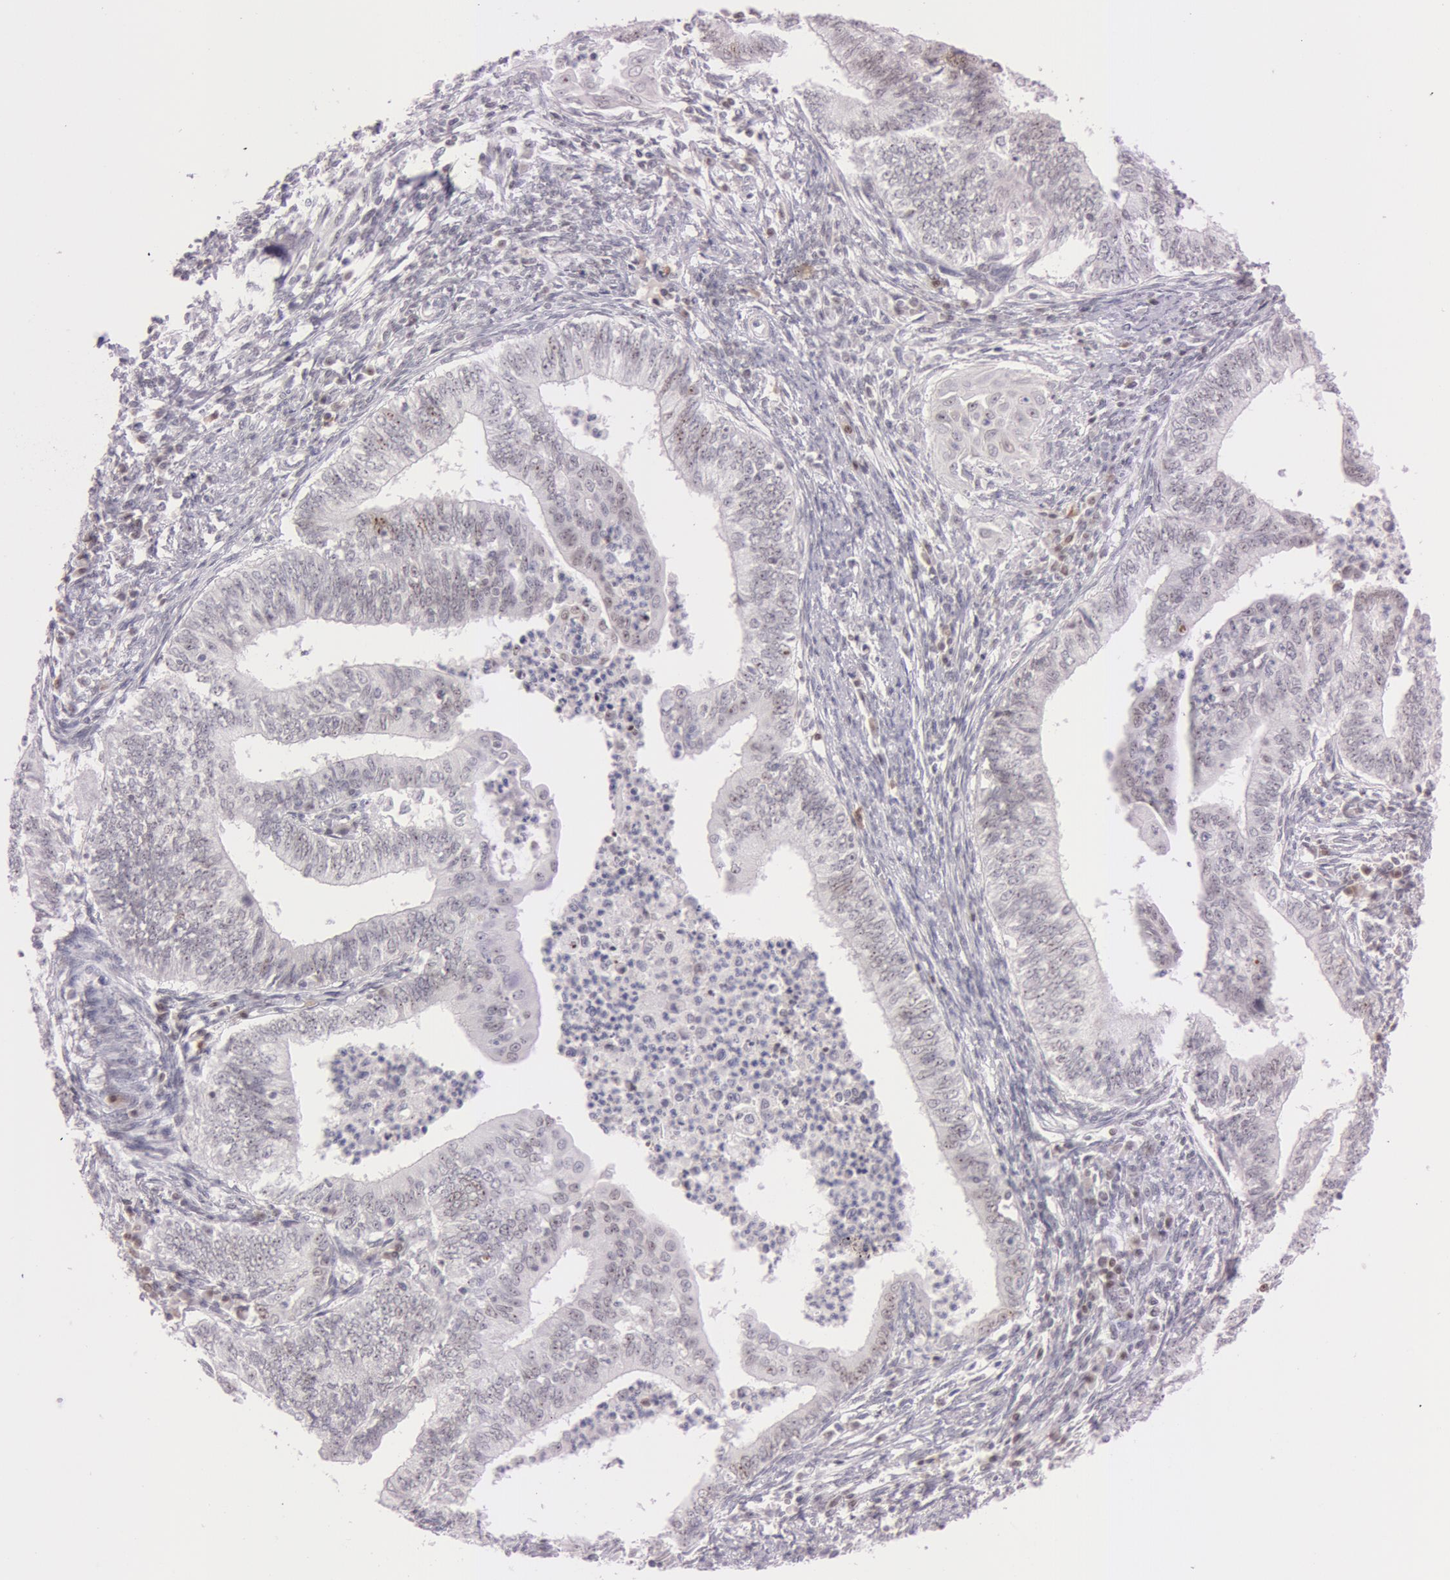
{"staining": {"intensity": "weak", "quantity": "25%-75%", "location": "nuclear"}, "tissue": "endometrial cancer", "cell_type": "Tumor cells", "image_type": "cancer", "snomed": [{"axis": "morphology", "description": "Adenocarcinoma, NOS"}, {"axis": "topography", "description": "Endometrium"}], "caption": "Immunohistochemical staining of endometrial adenocarcinoma exhibits low levels of weak nuclear protein positivity in approximately 25%-75% of tumor cells.", "gene": "FBL", "patient": {"sex": "female", "age": 66}}